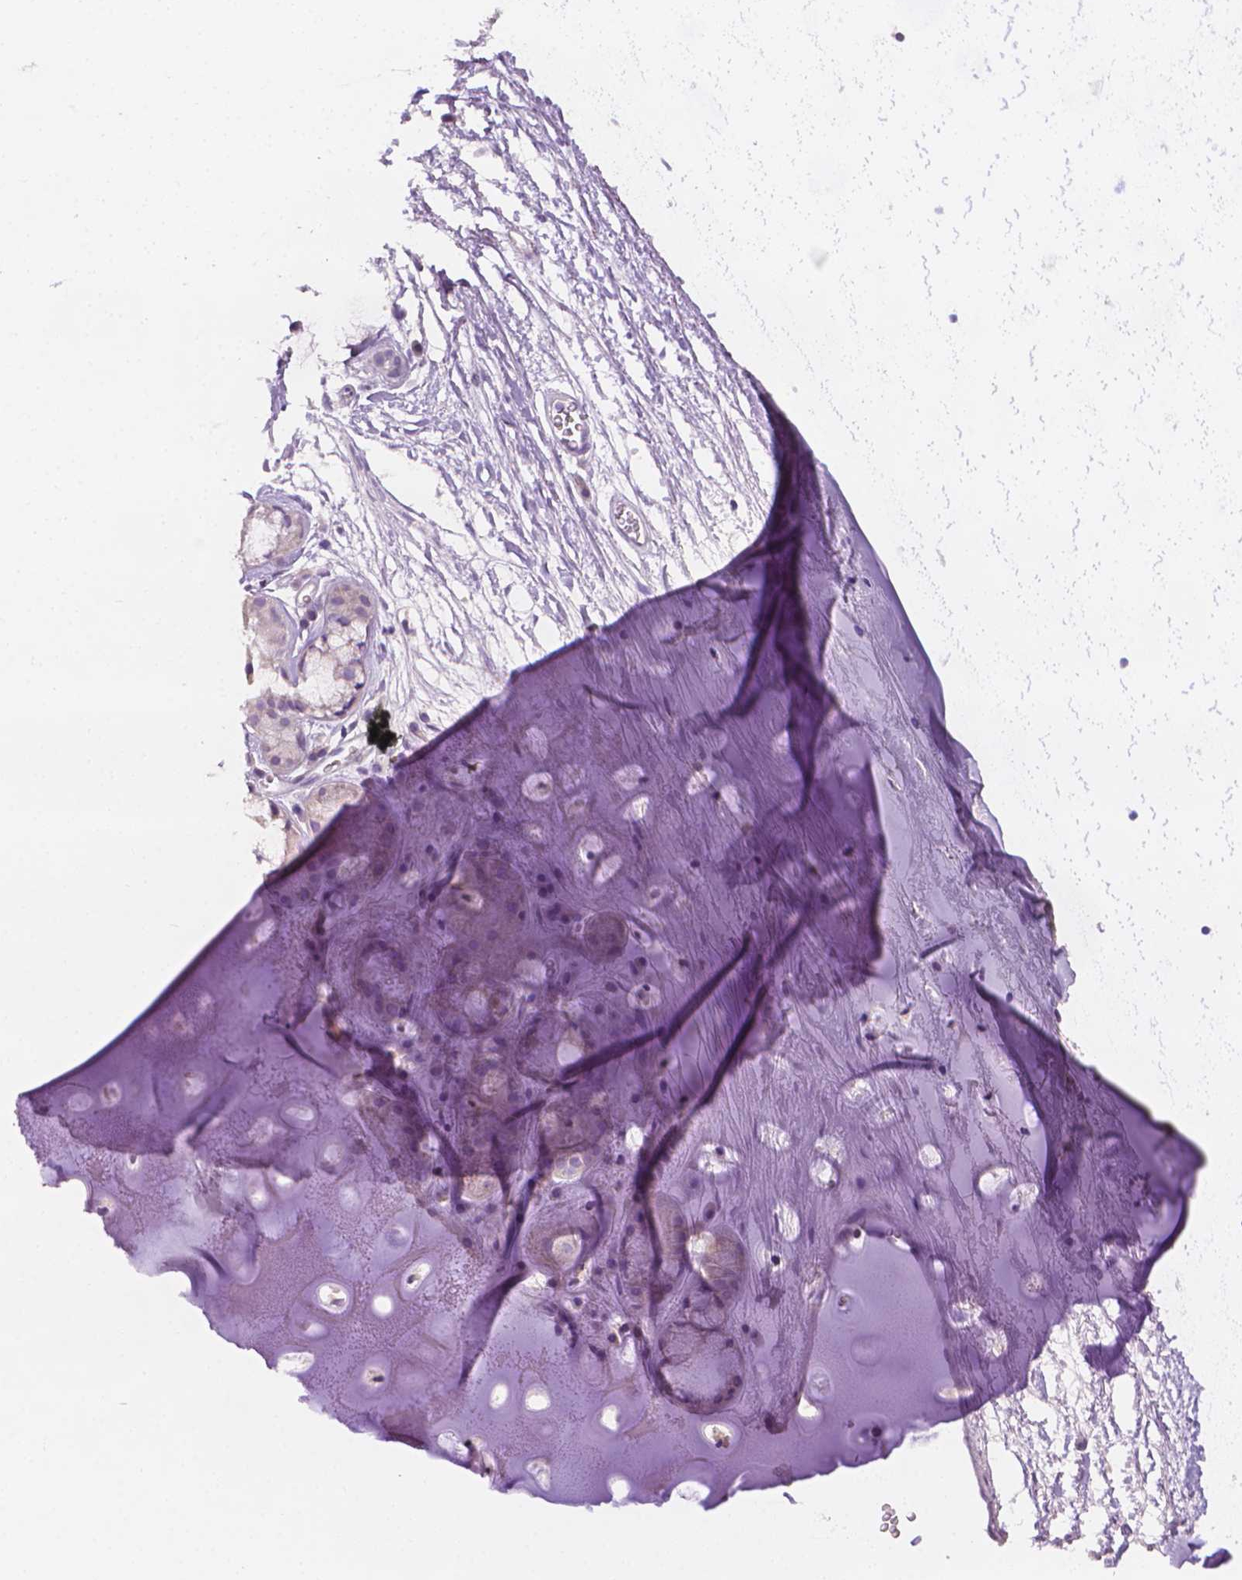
{"staining": {"intensity": "moderate", "quantity": "25%-75%", "location": "cytoplasmic/membranous"}, "tissue": "adipose tissue", "cell_type": "Adipocytes", "image_type": "normal", "snomed": [{"axis": "morphology", "description": "Normal tissue, NOS"}, {"axis": "topography", "description": "Cartilage tissue"}, {"axis": "topography", "description": "Bronchus"}], "caption": "Immunohistochemistry (IHC) micrograph of benign adipose tissue stained for a protein (brown), which demonstrates medium levels of moderate cytoplasmic/membranous expression in about 25%-75% of adipocytes.", "gene": "FASN", "patient": {"sex": "male", "age": 58}}